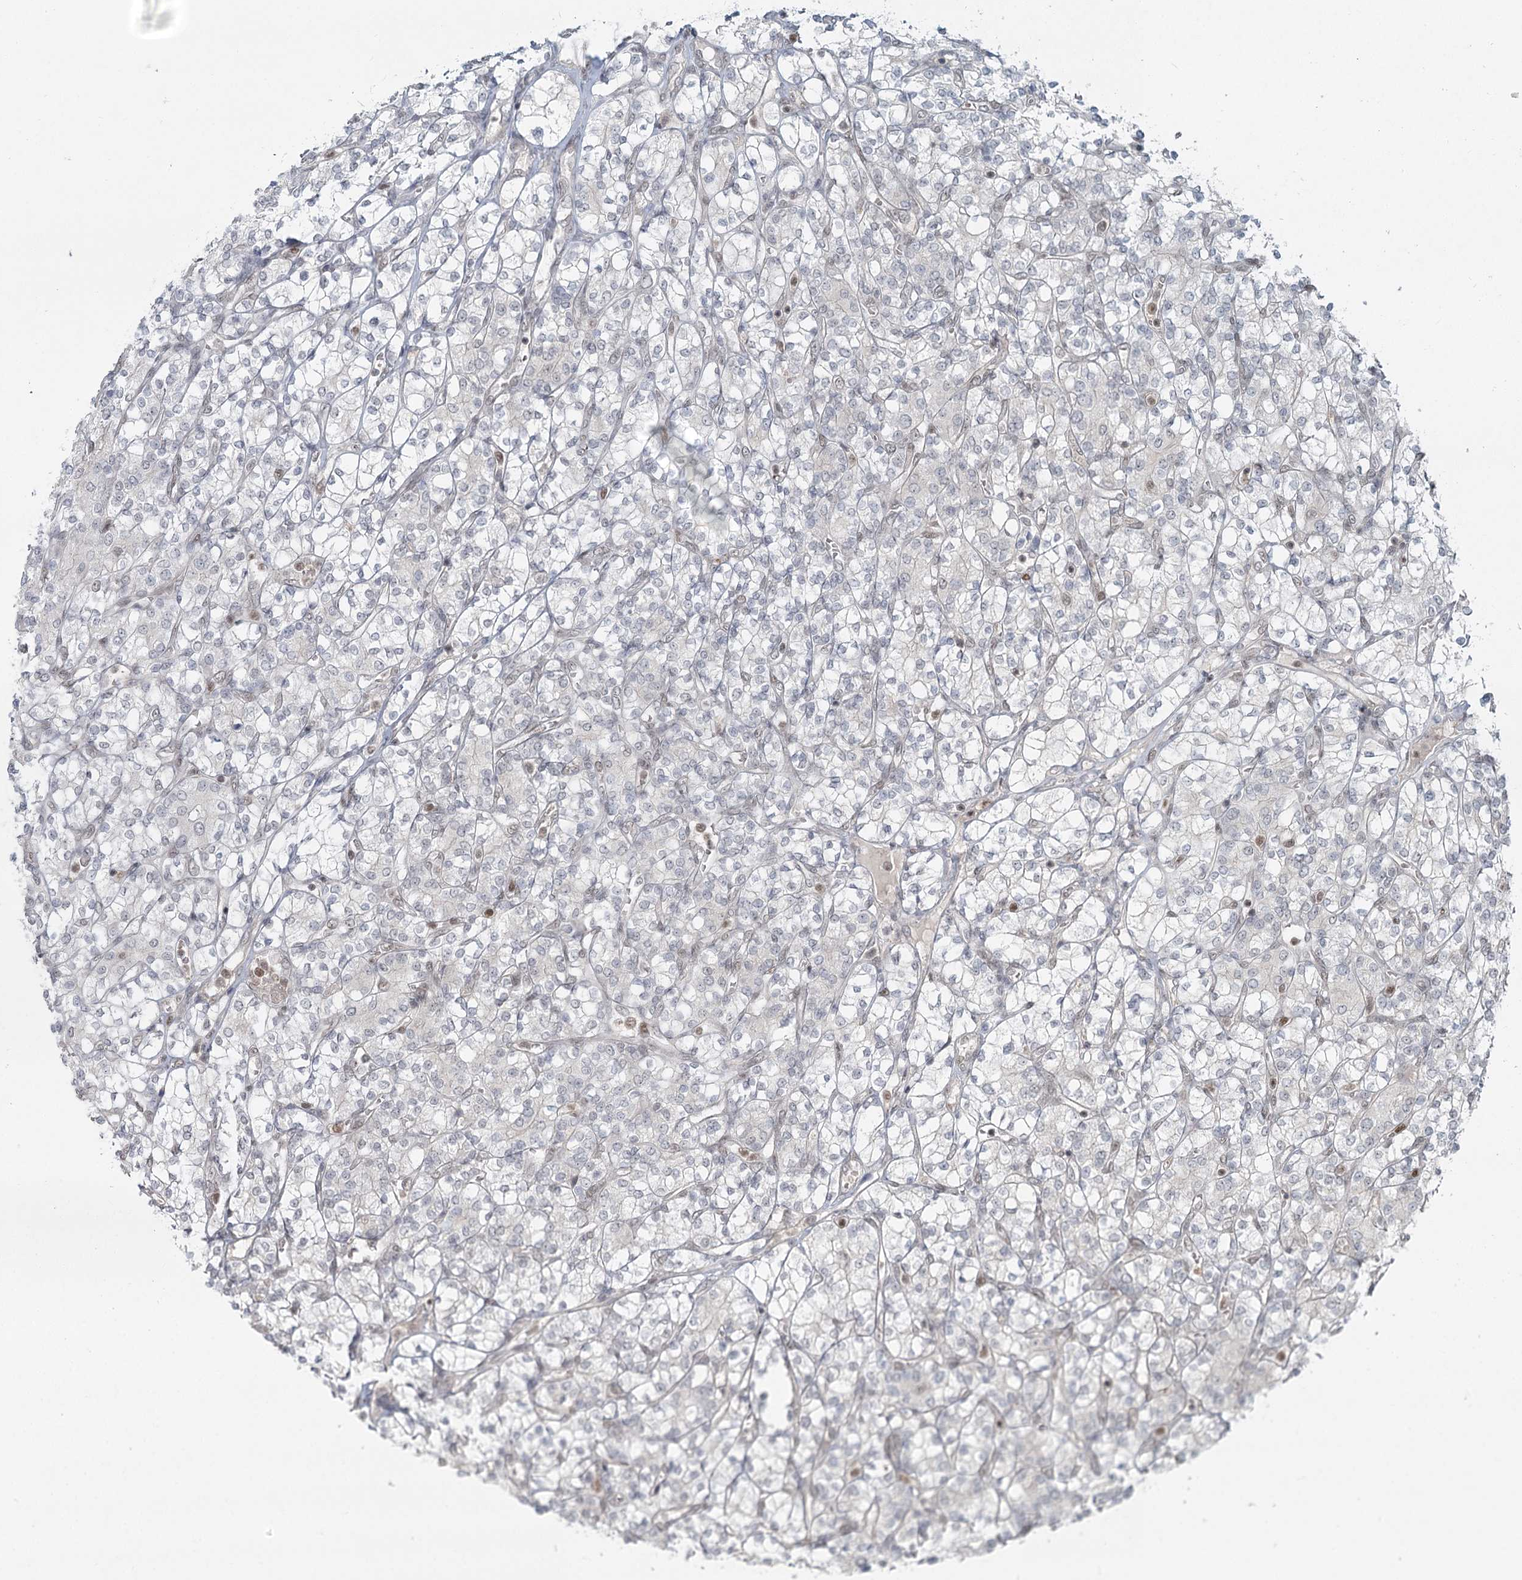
{"staining": {"intensity": "negative", "quantity": "none", "location": "none"}, "tissue": "renal cancer", "cell_type": "Tumor cells", "image_type": "cancer", "snomed": [{"axis": "morphology", "description": "Adenocarcinoma, NOS"}, {"axis": "topography", "description": "Kidney"}], "caption": "The immunohistochemistry image has no significant staining in tumor cells of renal adenocarcinoma tissue.", "gene": "R3HCC1L", "patient": {"sex": "male", "age": 77}}